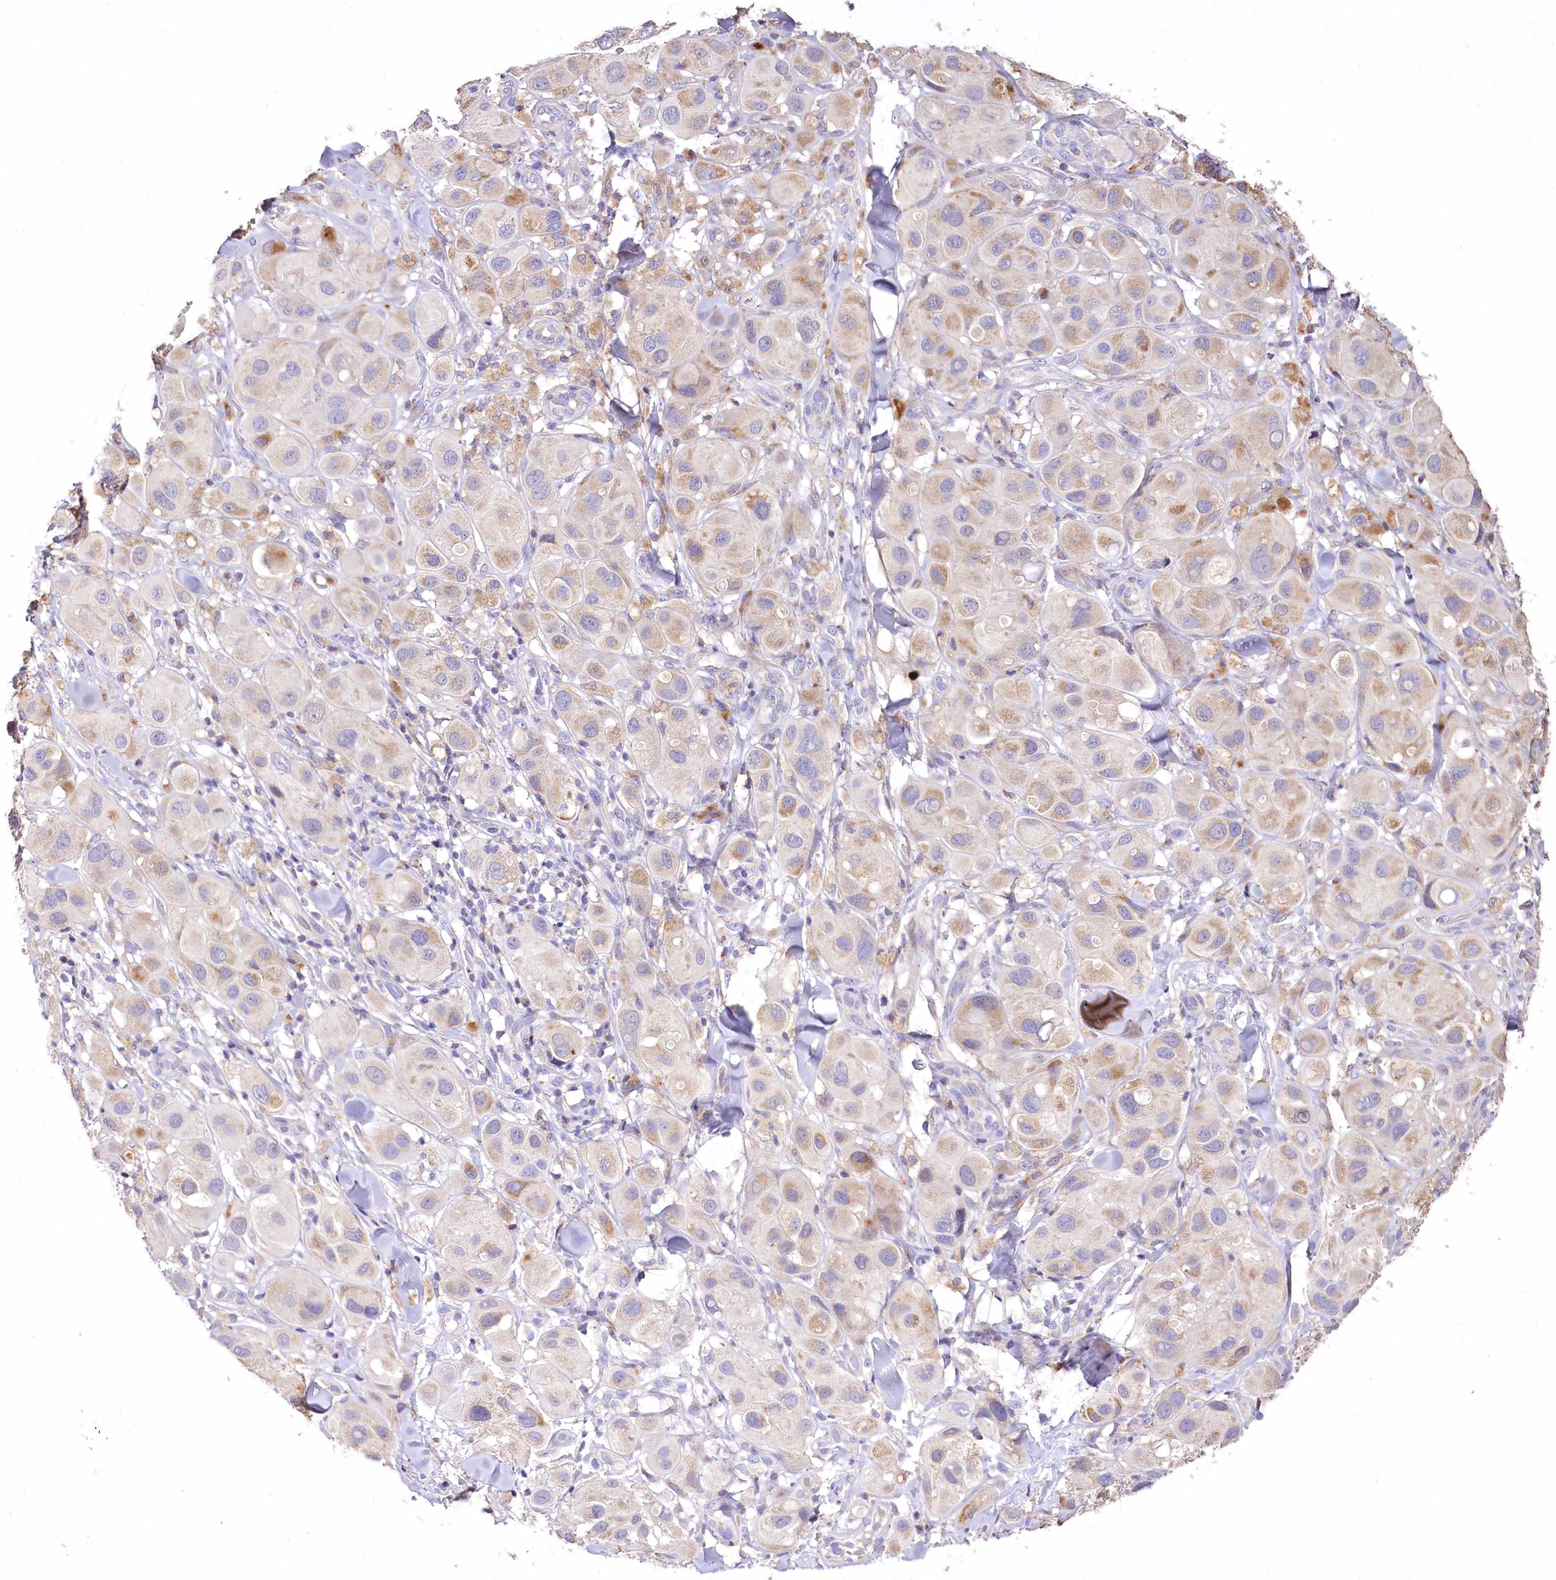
{"staining": {"intensity": "weak", "quantity": ">75%", "location": "cytoplasmic/membranous"}, "tissue": "melanoma", "cell_type": "Tumor cells", "image_type": "cancer", "snomed": [{"axis": "morphology", "description": "Malignant melanoma, Metastatic site"}, {"axis": "topography", "description": "Skin"}], "caption": "Protein staining of melanoma tissue shows weak cytoplasmic/membranous staining in approximately >75% of tumor cells.", "gene": "PTER", "patient": {"sex": "male", "age": 41}}